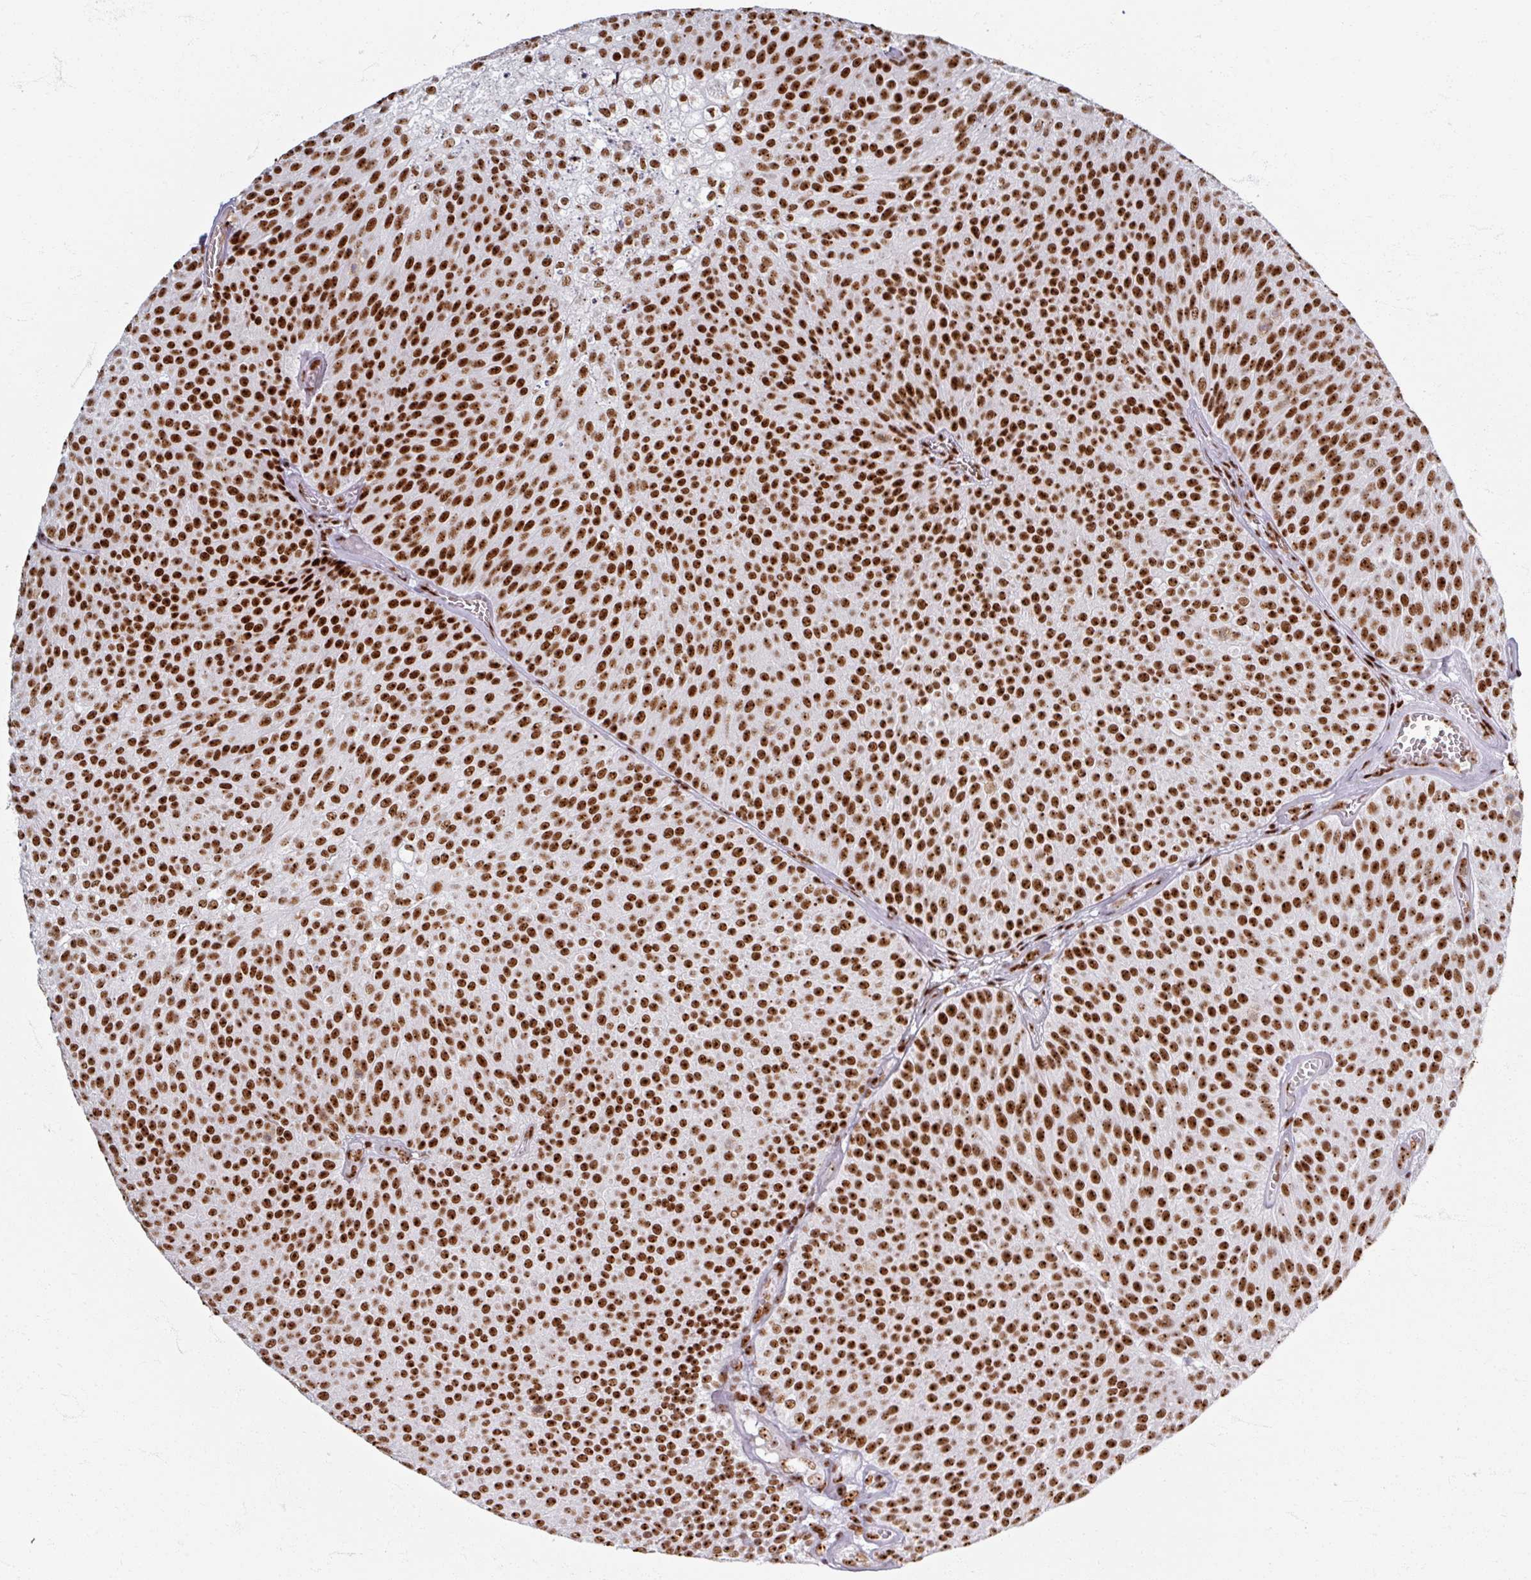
{"staining": {"intensity": "strong", "quantity": ">75%", "location": "nuclear"}, "tissue": "urothelial cancer", "cell_type": "Tumor cells", "image_type": "cancer", "snomed": [{"axis": "morphology", "description": "Urothelial carcinoma, Low grade"}, {"axis": "topography", "description": "Urinary bladder"}], "caption": "The photomicrograph shows immunohistochemical staining of low-grade urothelial carcinoma. There is strong nuclear staining is present in approximately >75% of tumor cells. Using DAB (brown) and hematoxylin (blue) stains, captured at high magnification using brightfield microscopy.", "gene": "ADAR", "patient": {"sex": "female", "age": 79}}